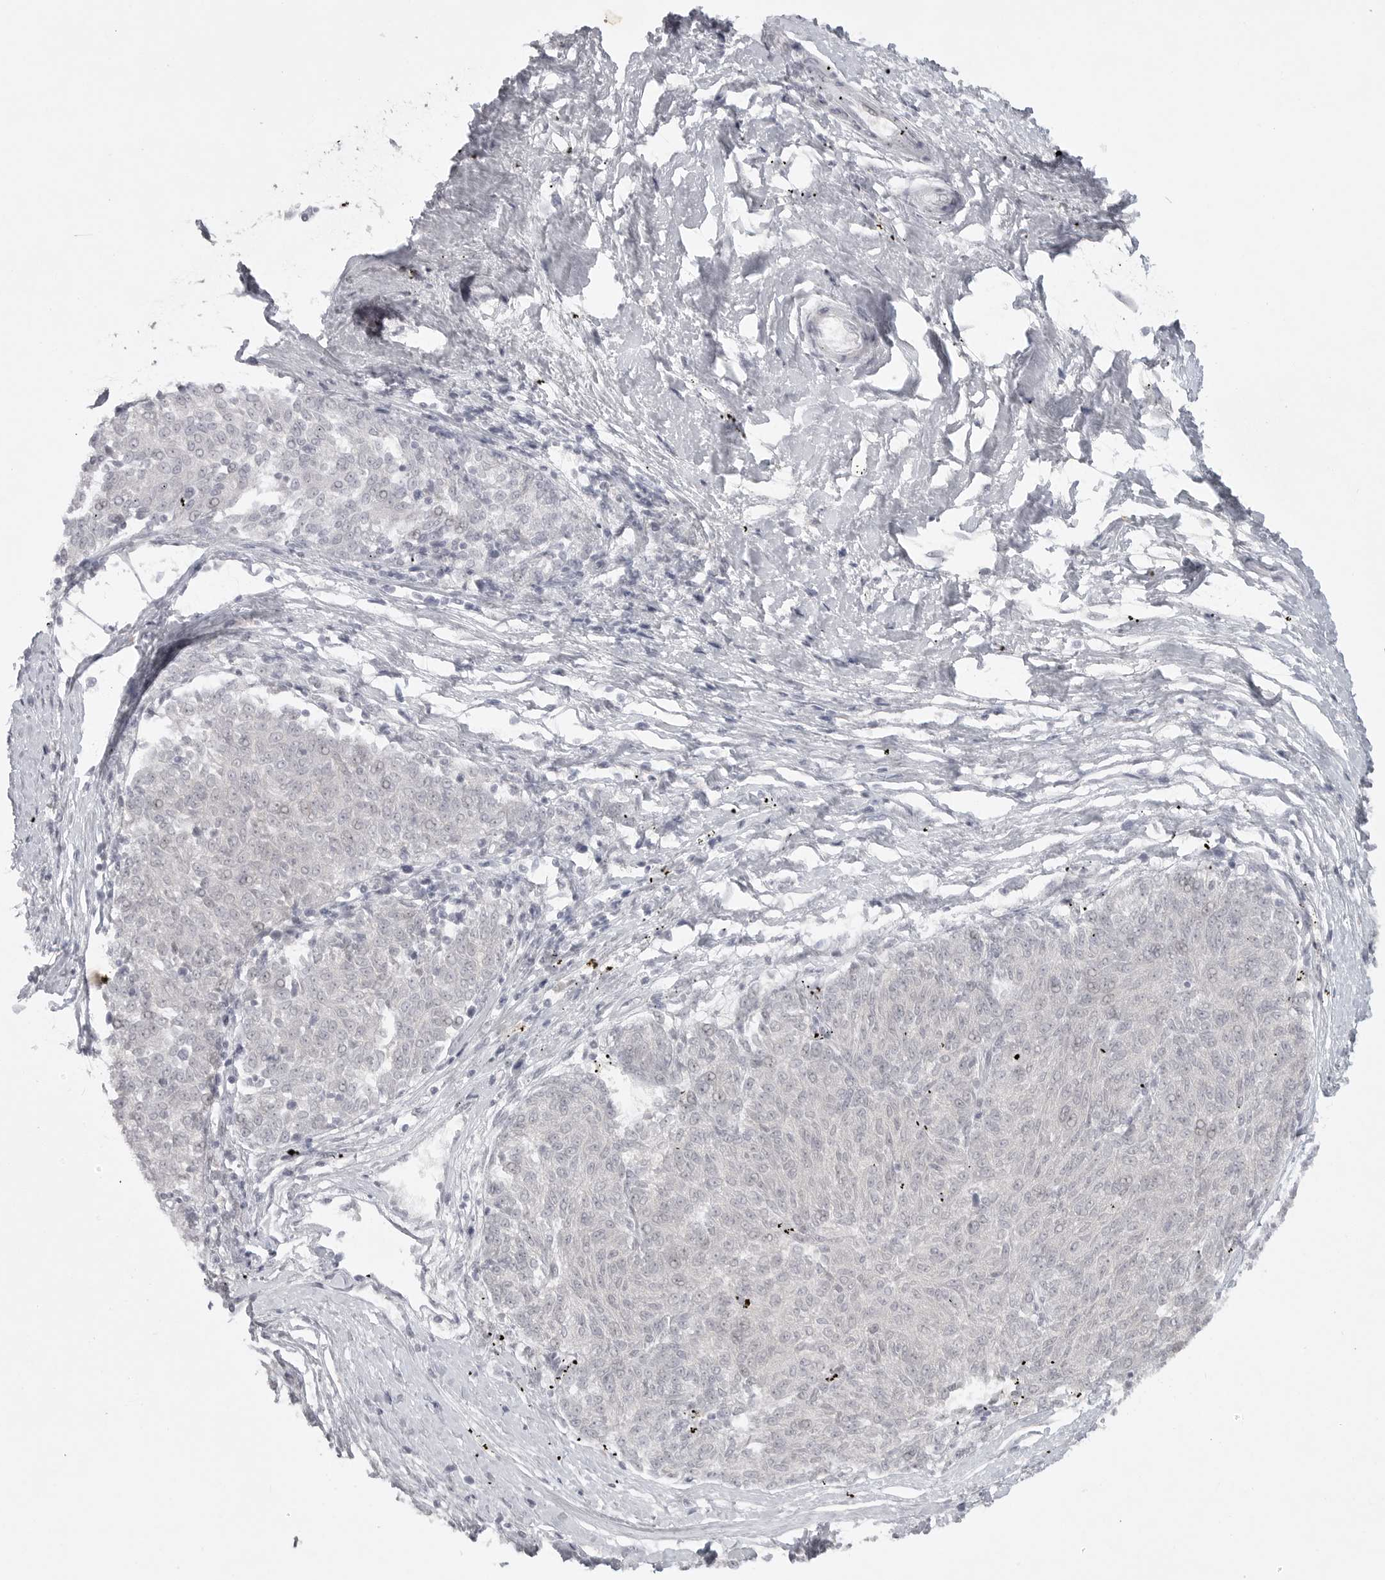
{"staining": {"intensity": "negative", "quantity": "none", "location": "none"}, "tissue": "melanoma", "cell_type": "Tumor cells", "image_type": "cancer", "snomed": [{"axis": "morphology", "description": "Malignant melanoma, NOS"}, {"axis": "topography", "description": "Skin"}], "caption": "High power microscopy micrograph of an IHC image of melanoma, revealing no significant positivity in tumor cells.", "gene": "TCTN3", "patient": {"sex": "female", "age": 72}}